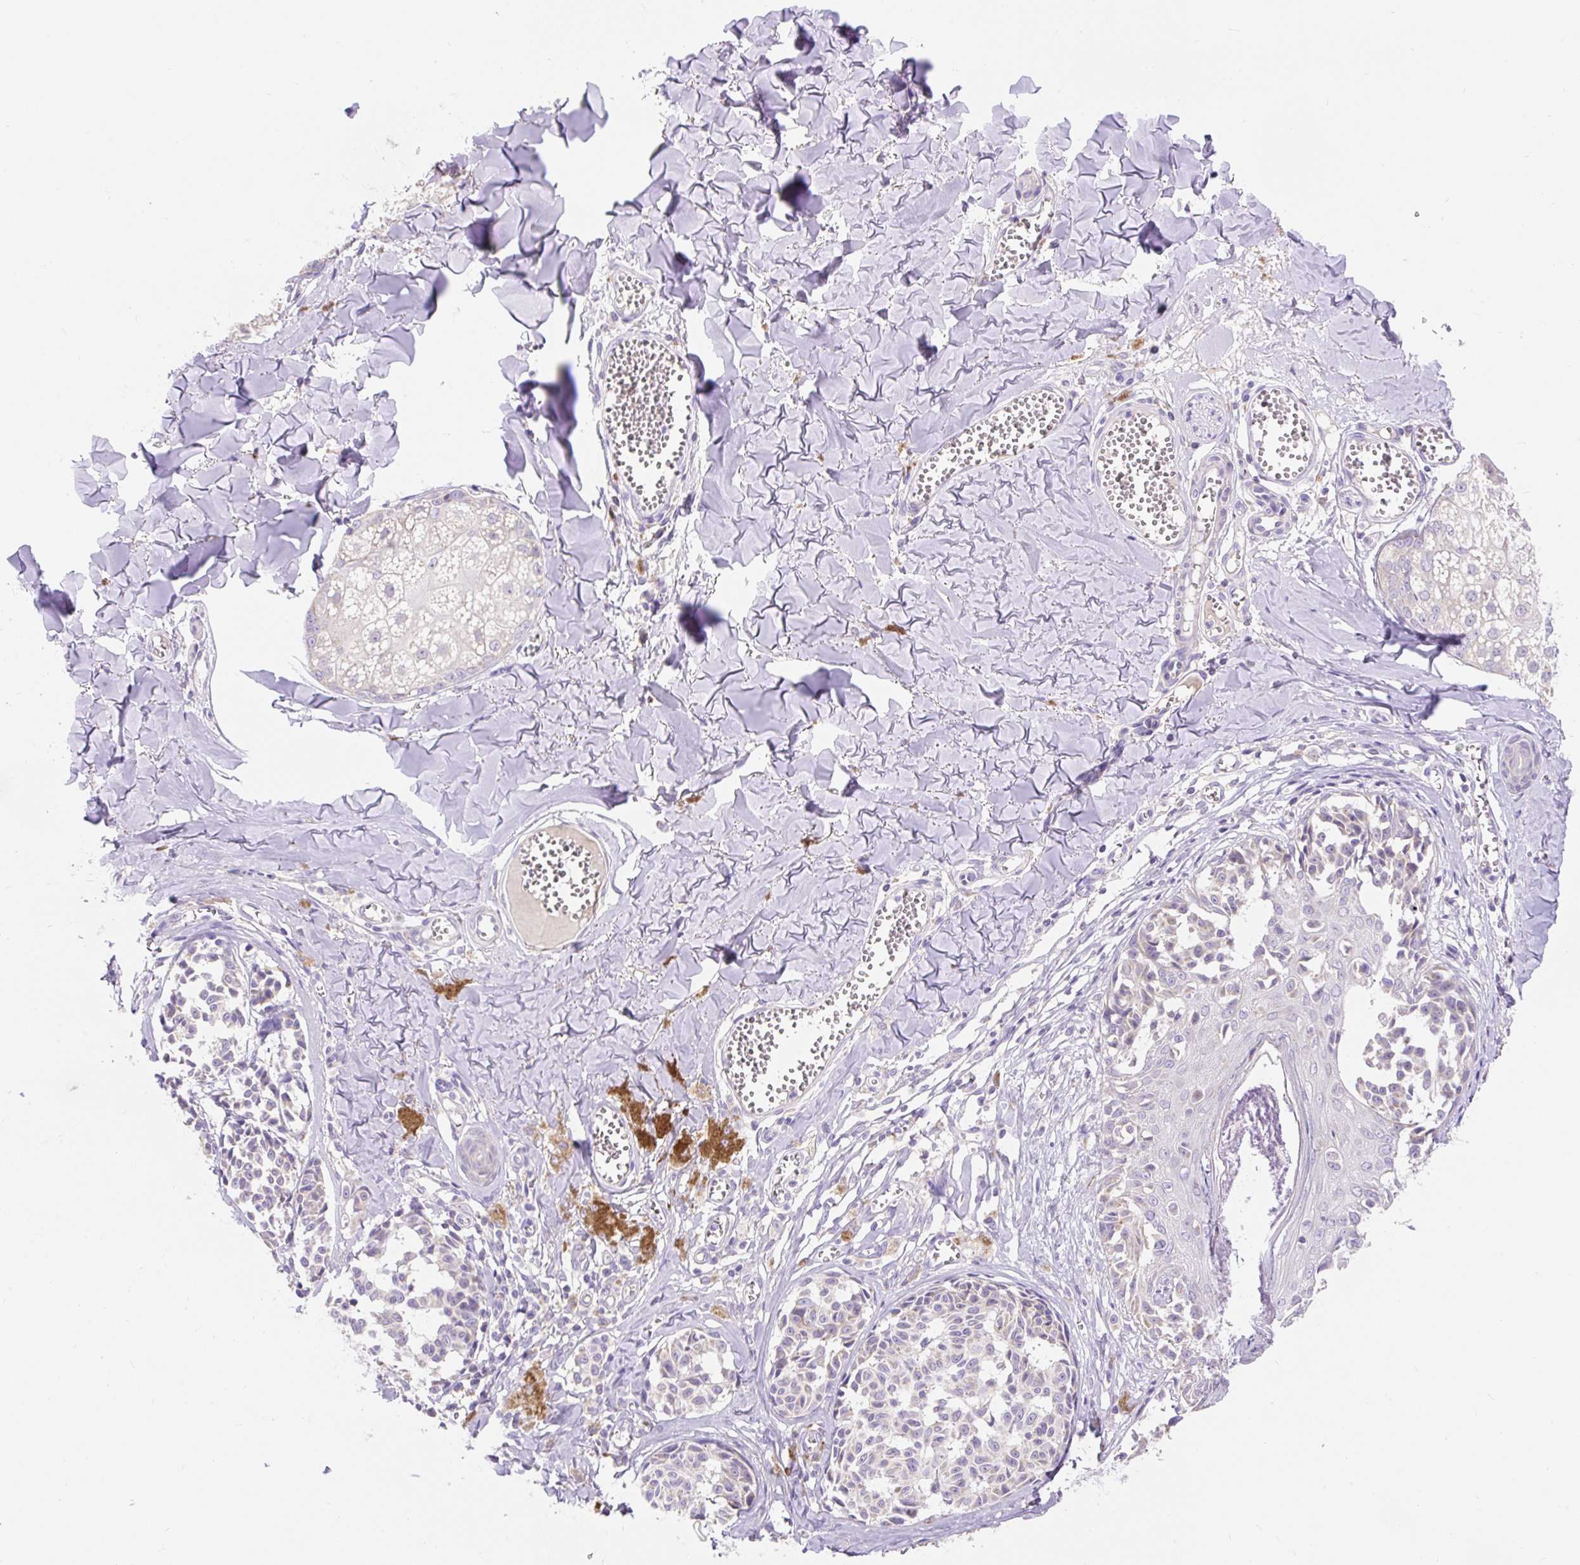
{"staining": {"intensity": "negative", "quantity": "none", "location": "none"}, "tissue": "melanoma", "cell_type": "Tumor cells", "image_type": "cancer", "snomed": [{"axis": "morphology", "description": "Malignant melanoma, NOS"}, {"axis": "topography", "description": "Skin"}], "caption": "Immunohistochemical staining of human malignant melanoma displays no significant staining in tumor cells.", "gene": "PMAIP1", "patient": {"sex": "female", "age": 43}}